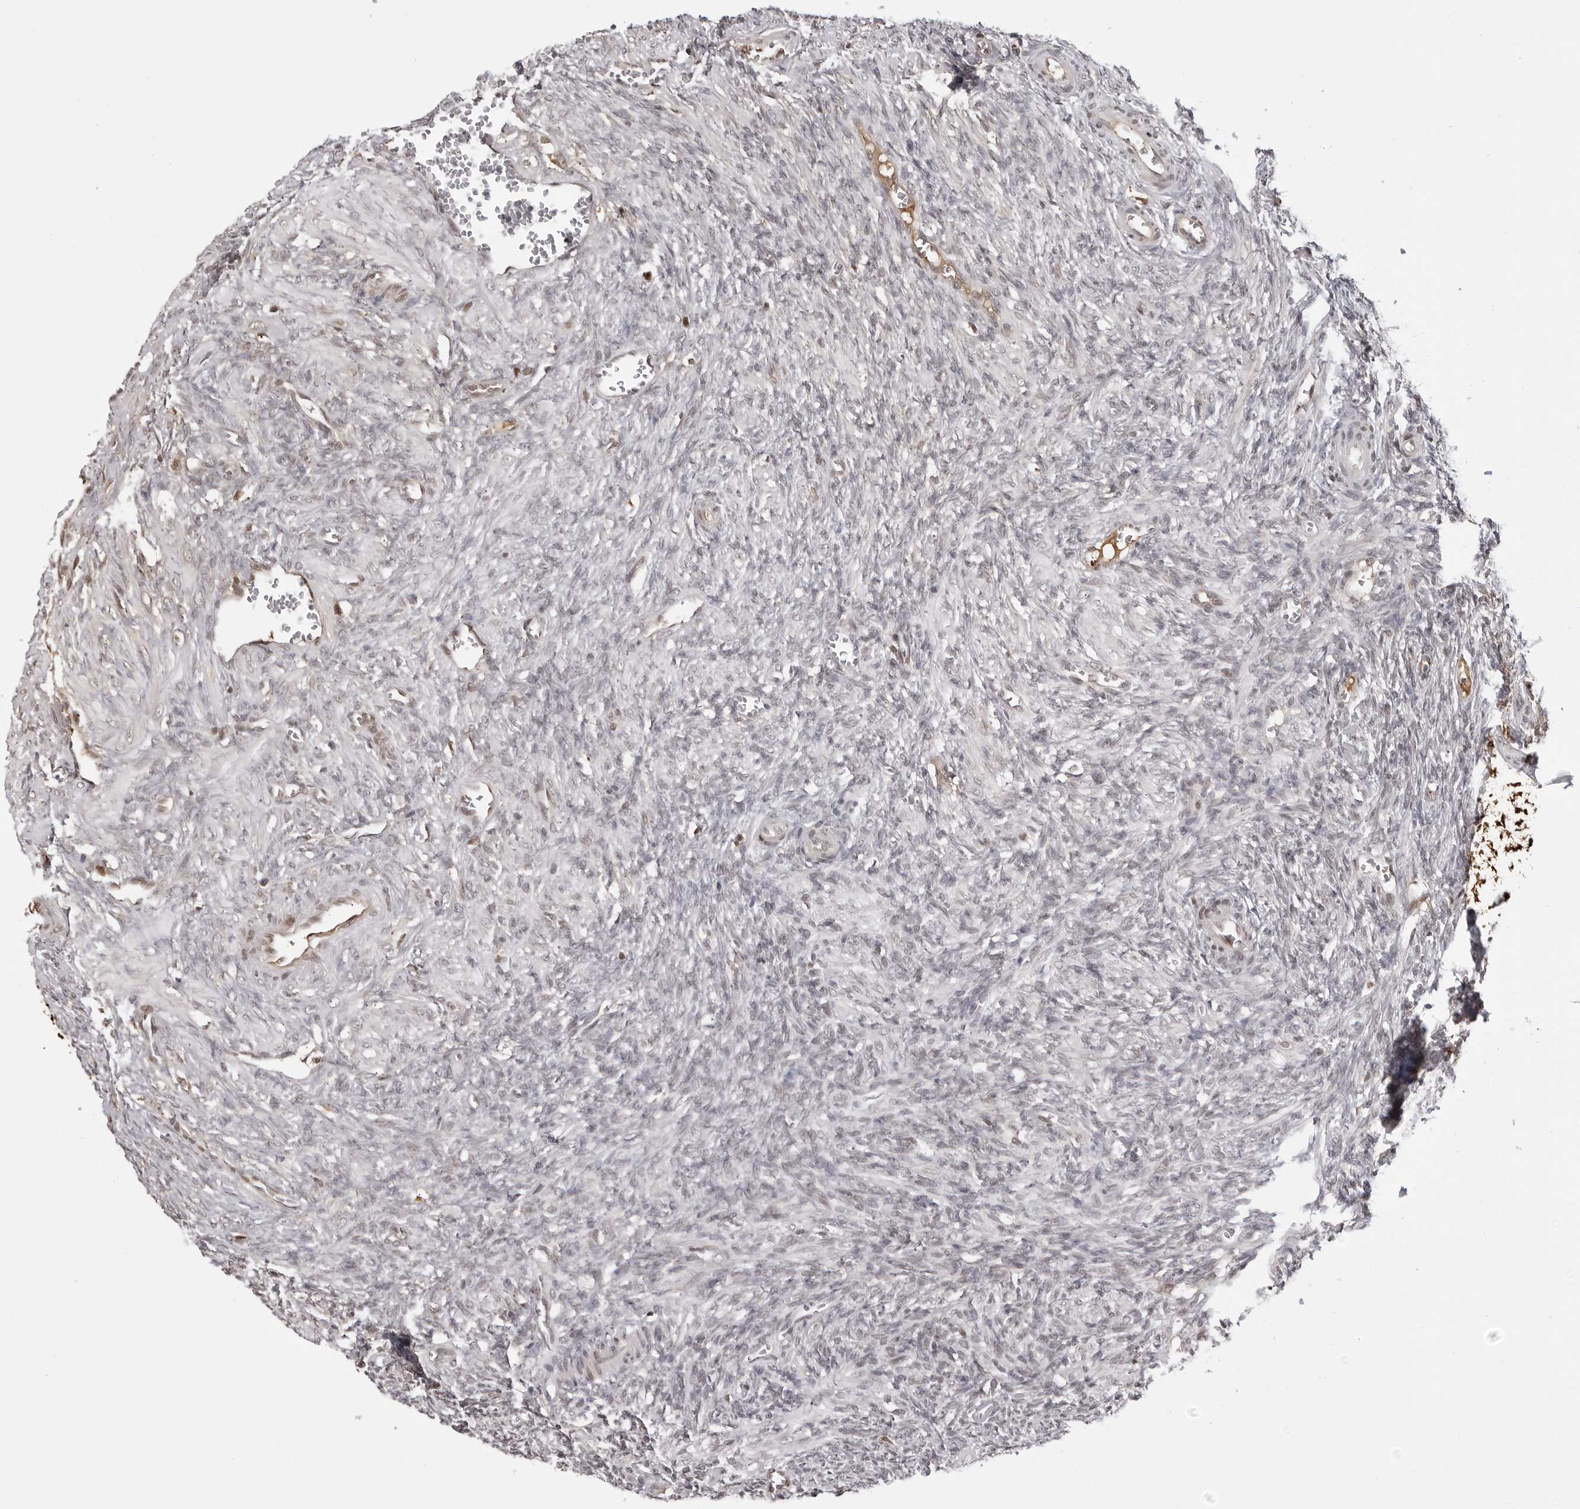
{"staining": {"intensity": "moderate", "quantity": "<25%", "location": "nuclear"}, "tissue": "ovary", "cell_type": "Ovarian stroma cells", "image_type": "normal", "snomed": [{"axis": "morphology", "description": "Normal tissue, NOS"}, {"axis": "topography", "description": "Ovary"}], "caption": "Immunohistochemical staining of normal human ovary demonstrates <25% levels of moderate nuclear protein expression in approximately <25% of ovarian stroma cells. (Stains: DAB in brown, nuclei in blue, Microscopy: brightfield microscopy at high magnification).", "gene": "PHF3", "patient": {"sex": "female", "age": 27}}